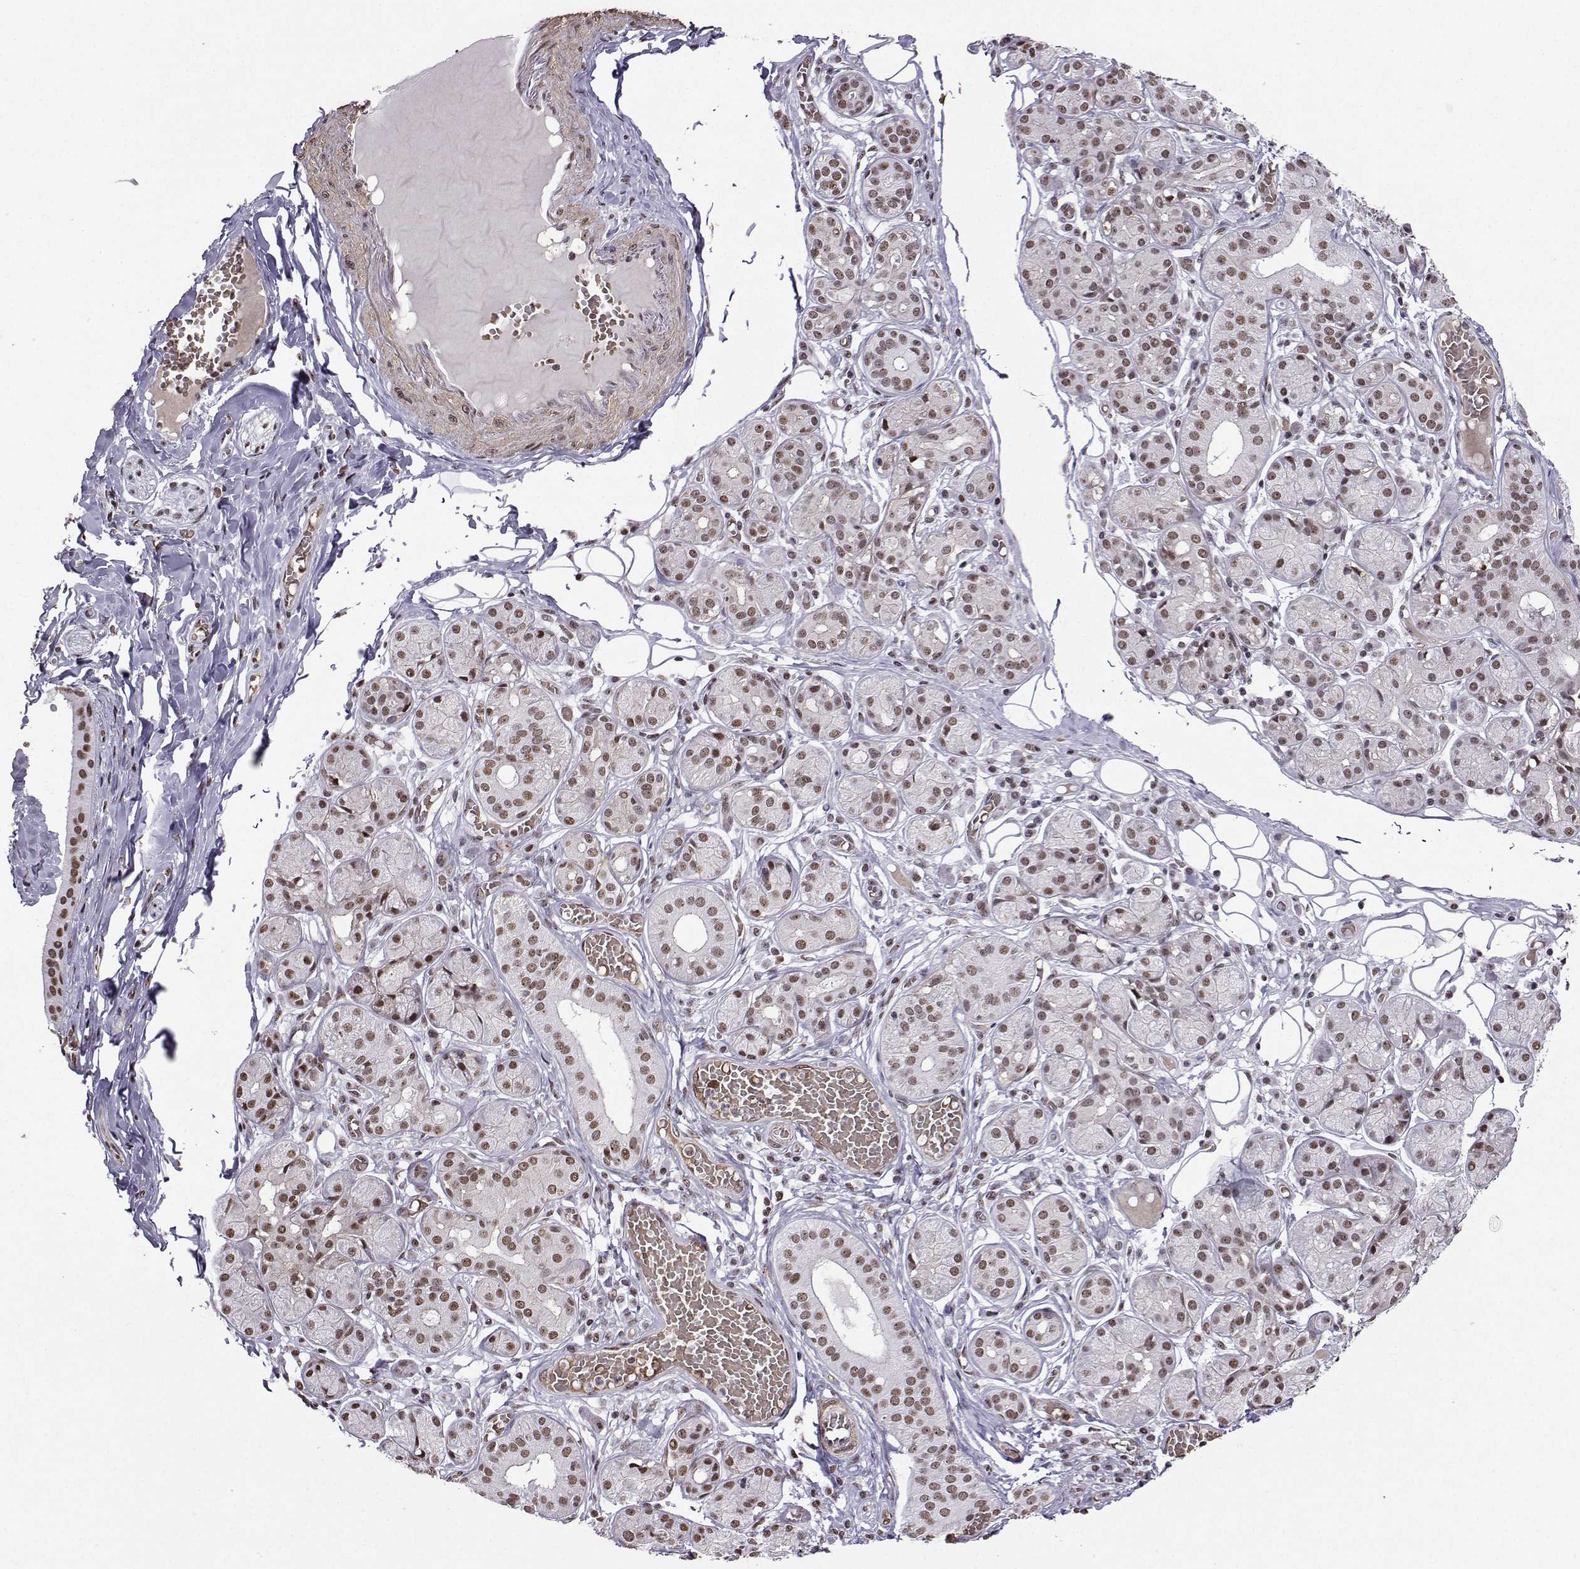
{"staining": {"intensity": "weak", "quantity": ">75%", "location": "nuclear"}, "tissue": "salivary gland", "cell_type": "Glandular cells", "image_type": "normal", "snomed": [{"axis": "morphology", "description": "Normal tissue, NOS"}, {"axis": "topography", "description": "Salivary gland"}, {"axis": "topography", "description": "Peripheral nerve tissue"}], "caption": "Normal salivary gland shows weak nuclear staining in approximately >75% of glandular cells (DAB IHC, brown staining for protein, blue staining for nuclei)..", "gene": "CCNK", "patient": {"sex": "male", "age": 71}}